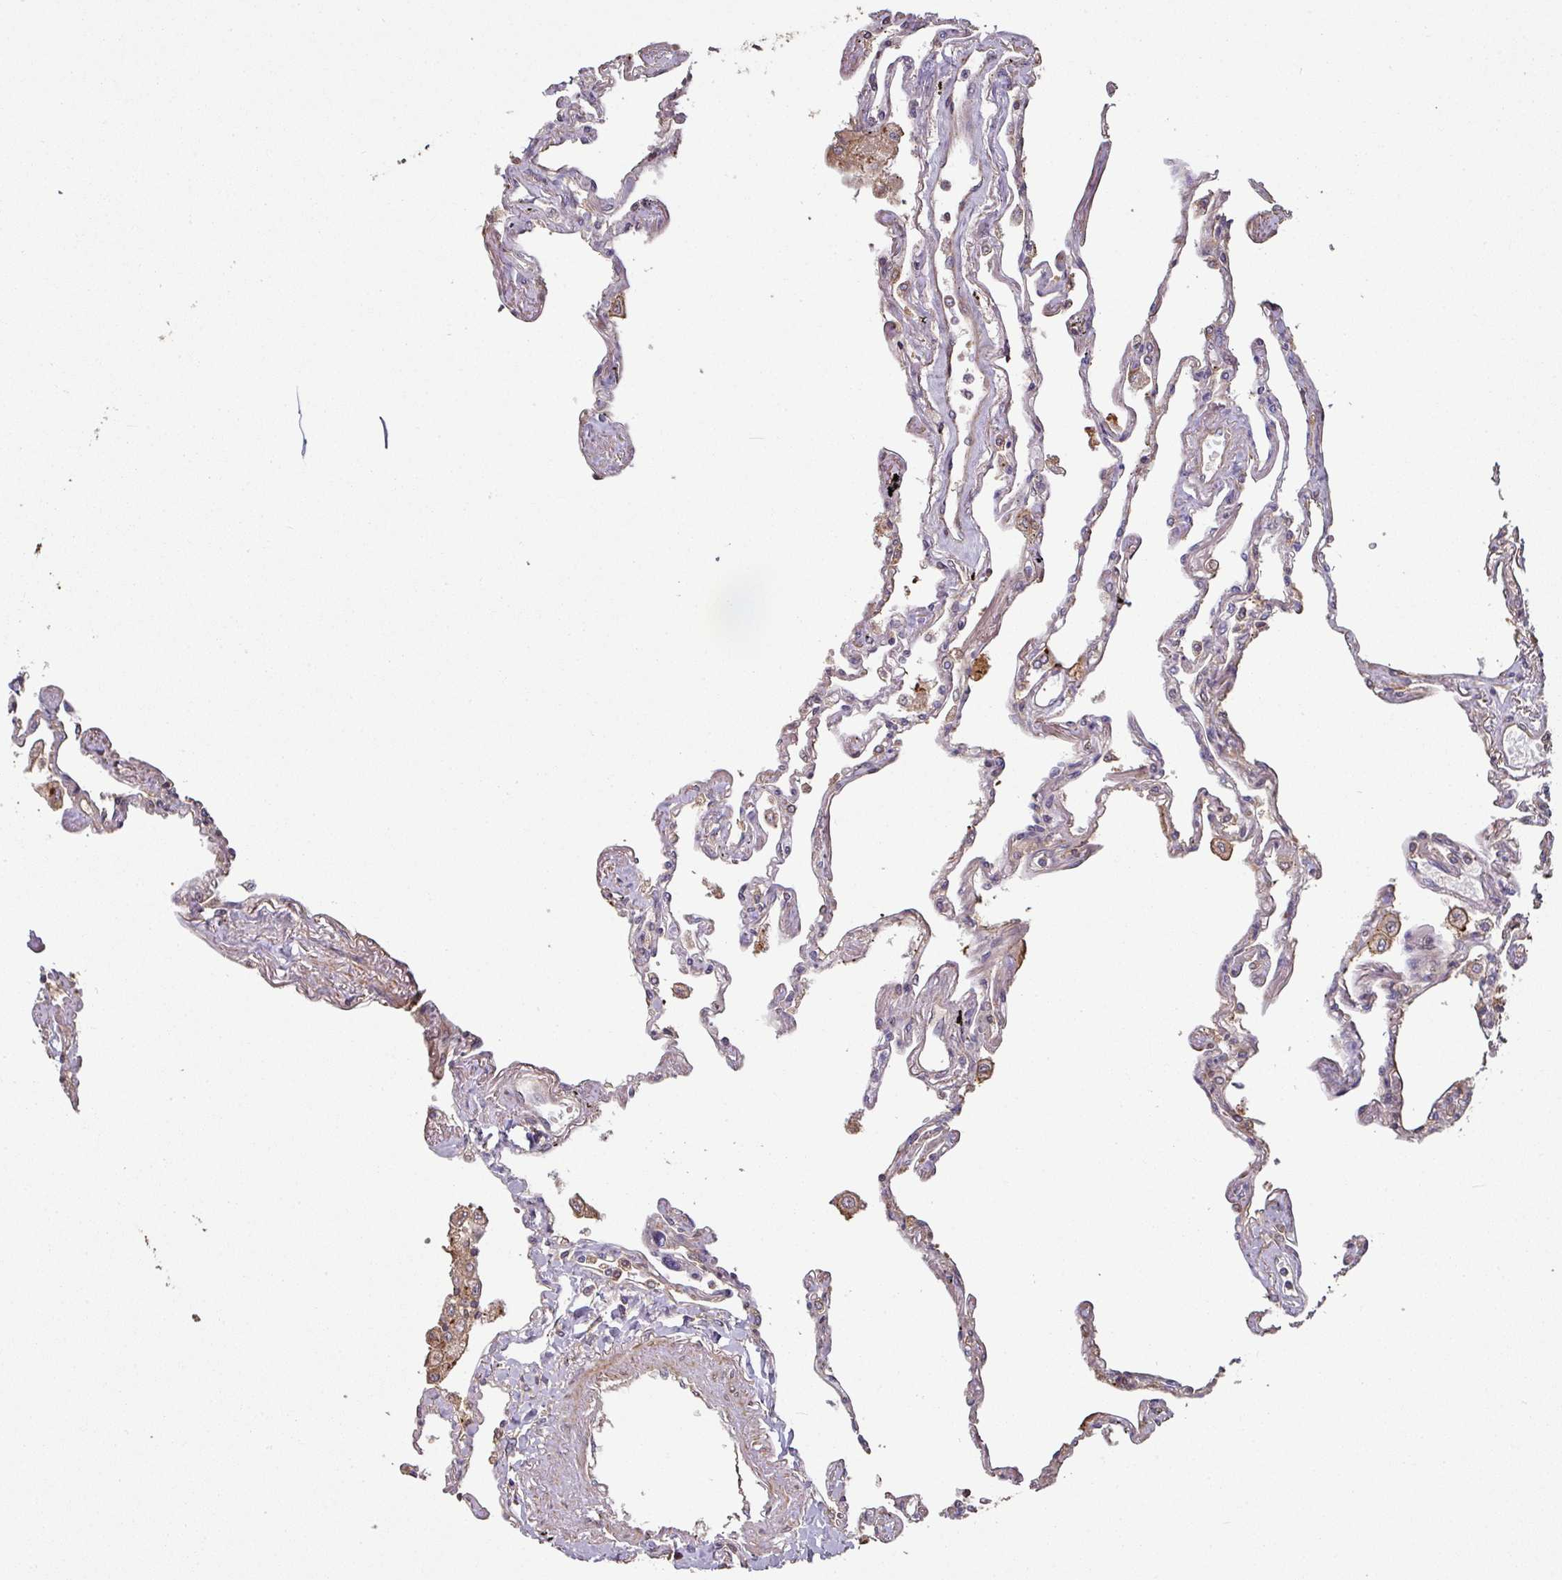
{"staining": {"intensity": "strong", "quantity": "<25%", "location": "cytoplasmic/membranous"}, "tissue": "lung", "cell_type": "Alveolar cells", "image_type": "normal", "snomed": [{"axis": "morphology", "description": "Normal tissue, NOS"}, {"axis": "topography", "description": "Lung"}], "caption": "Alveolar cells show medium levels of strong cytoplasmic/membranous expression in approximately <25% of cells in normal human lung. (IHC, brightfield microscopy, high magnification).", "gene": "SIK1", "patient": {"sex": "female", "age": 67}}